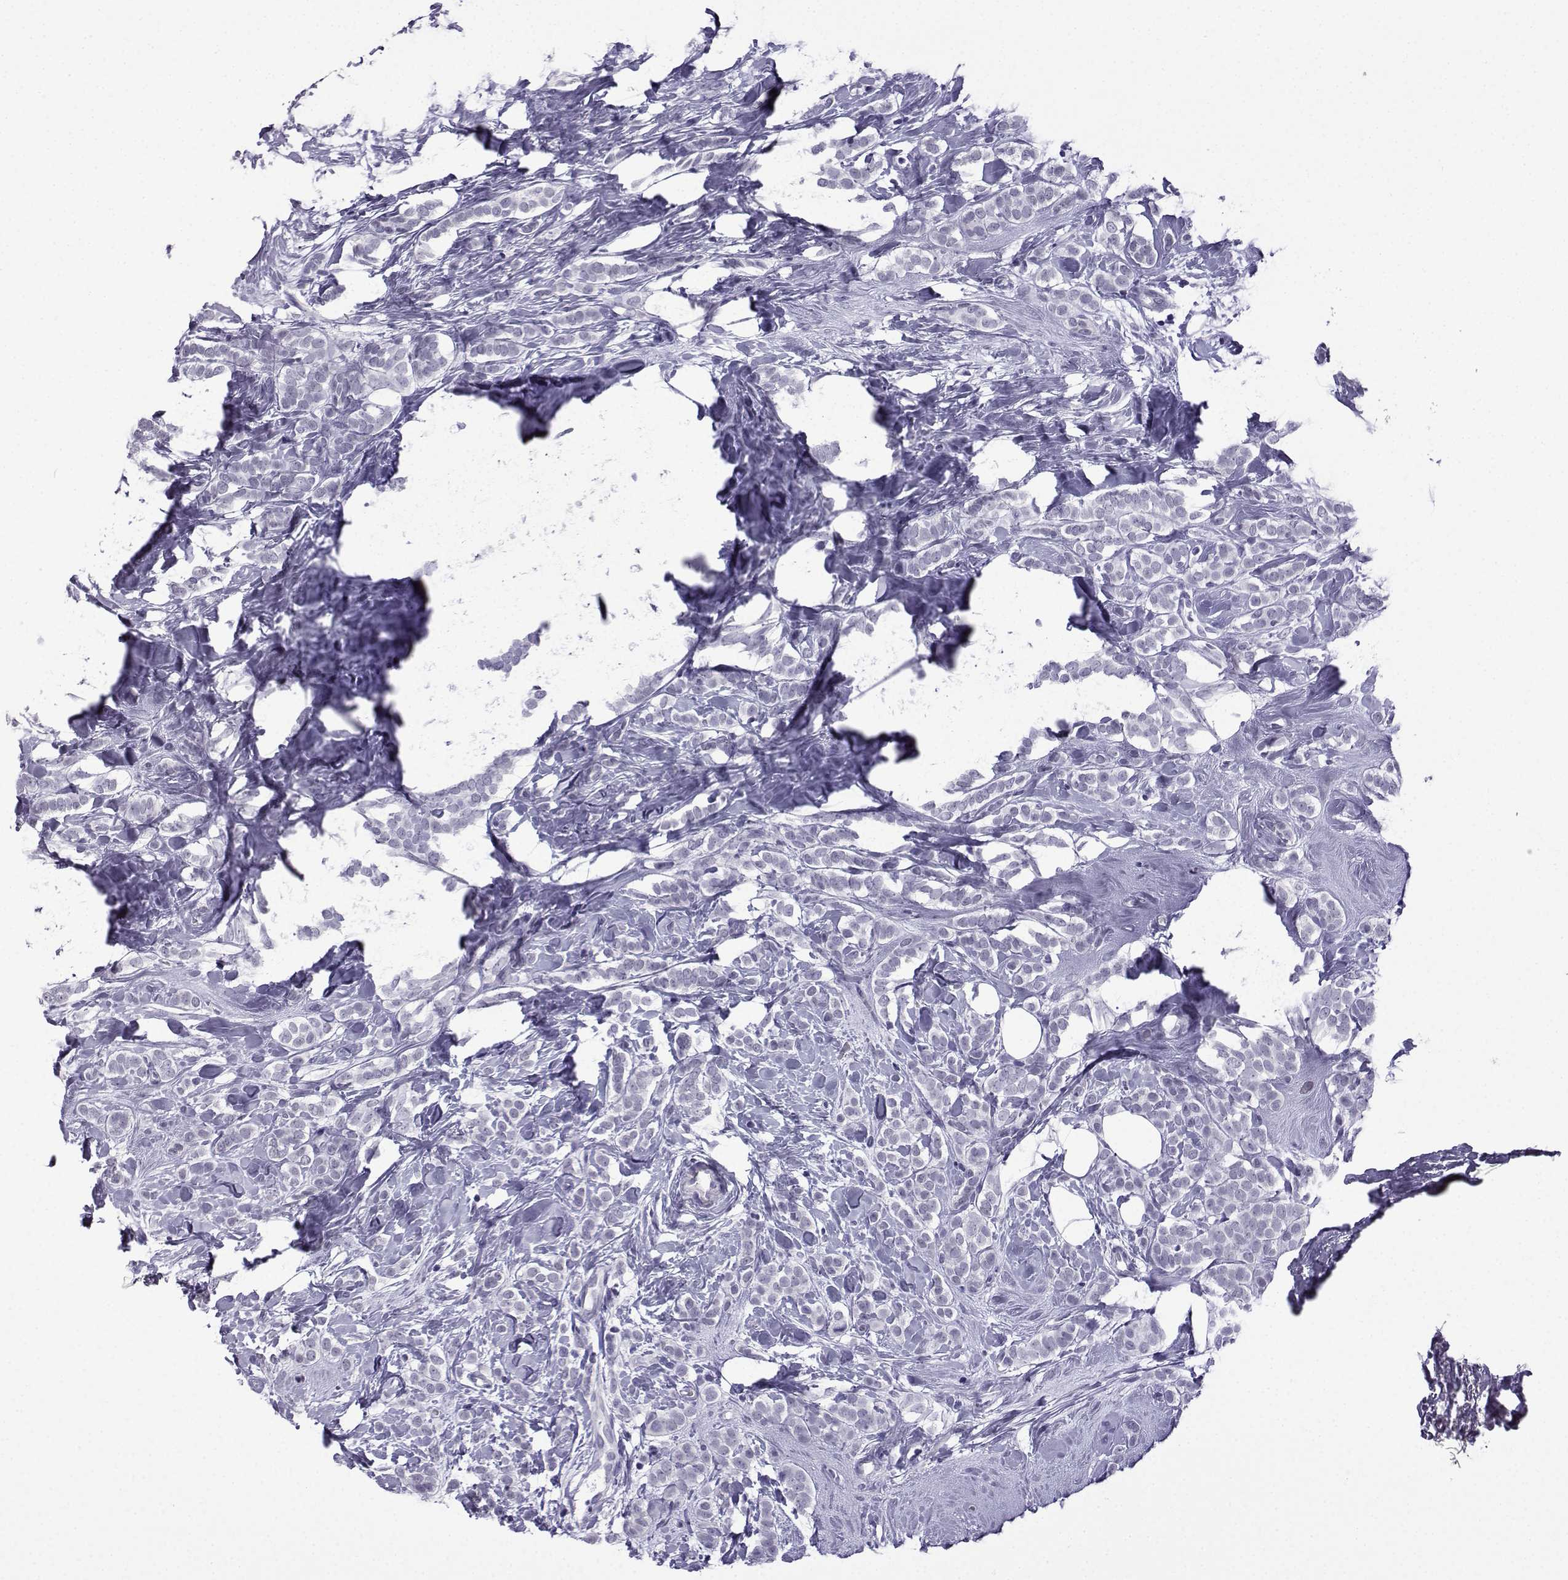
{"staining": {"intensity": "negative", "quantity": "none", "location": "none"}, "tissue": "breast cancer", "cell_type": "Tumor cells", "image_type": "cancer", "snomed": [{"axis": "morphology", "description": "Lobular carcinoma"}, {"axis": "topography", "description": "Breast"}], "caption": "This histopathology image is of lobular carcinoma (breast) stained with immunohistochemistry (IHC) to label a protein in brown with the nuclei are counter-stained blue. There is no staining in tumor cells. (Stains: DAB IHC with hematoxylin counter stain, Microscopy: brightfield microscopy at high magnification).", "gene": "MRGBP", "patient": {"sex": "female", "age": 49}}